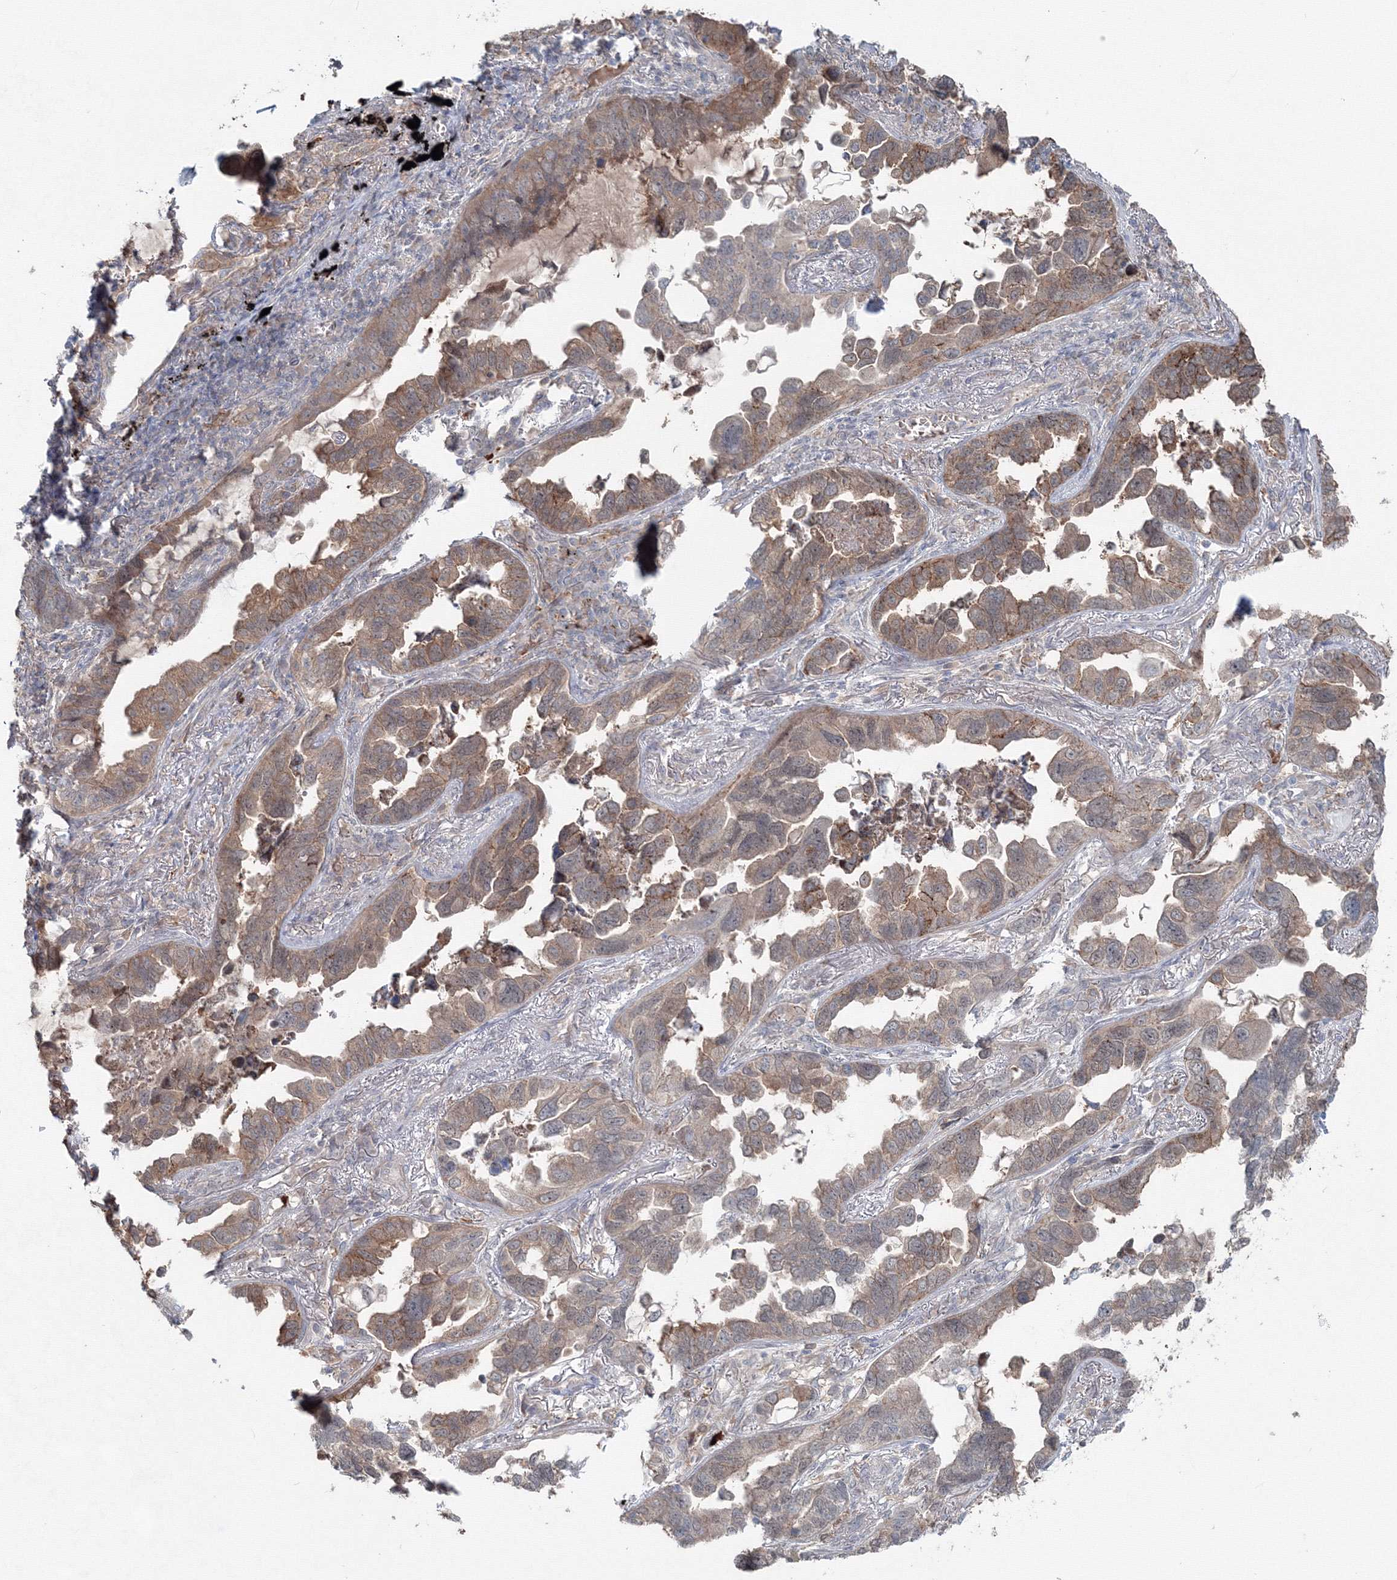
{"staining": {"intensity": "moderate", "quantity": ">75%", "location": "cytoplasmic/membranous"}, "tissue": "lung cancer", "cell_type": "Tumor cells", "image_type": "cancer", "snomed": [{"axis": "morphology", "description": "Adenocarcinoma, NOS"}, {"axis": "topography", "description": "Lung"}], "caption": "Human lung cancer (adenocarcinoma) stained with a protein marker displays moderate staining in tumor cells.", "gene": "MKRN2", "patient": {"sex": "male", "age": 67}}